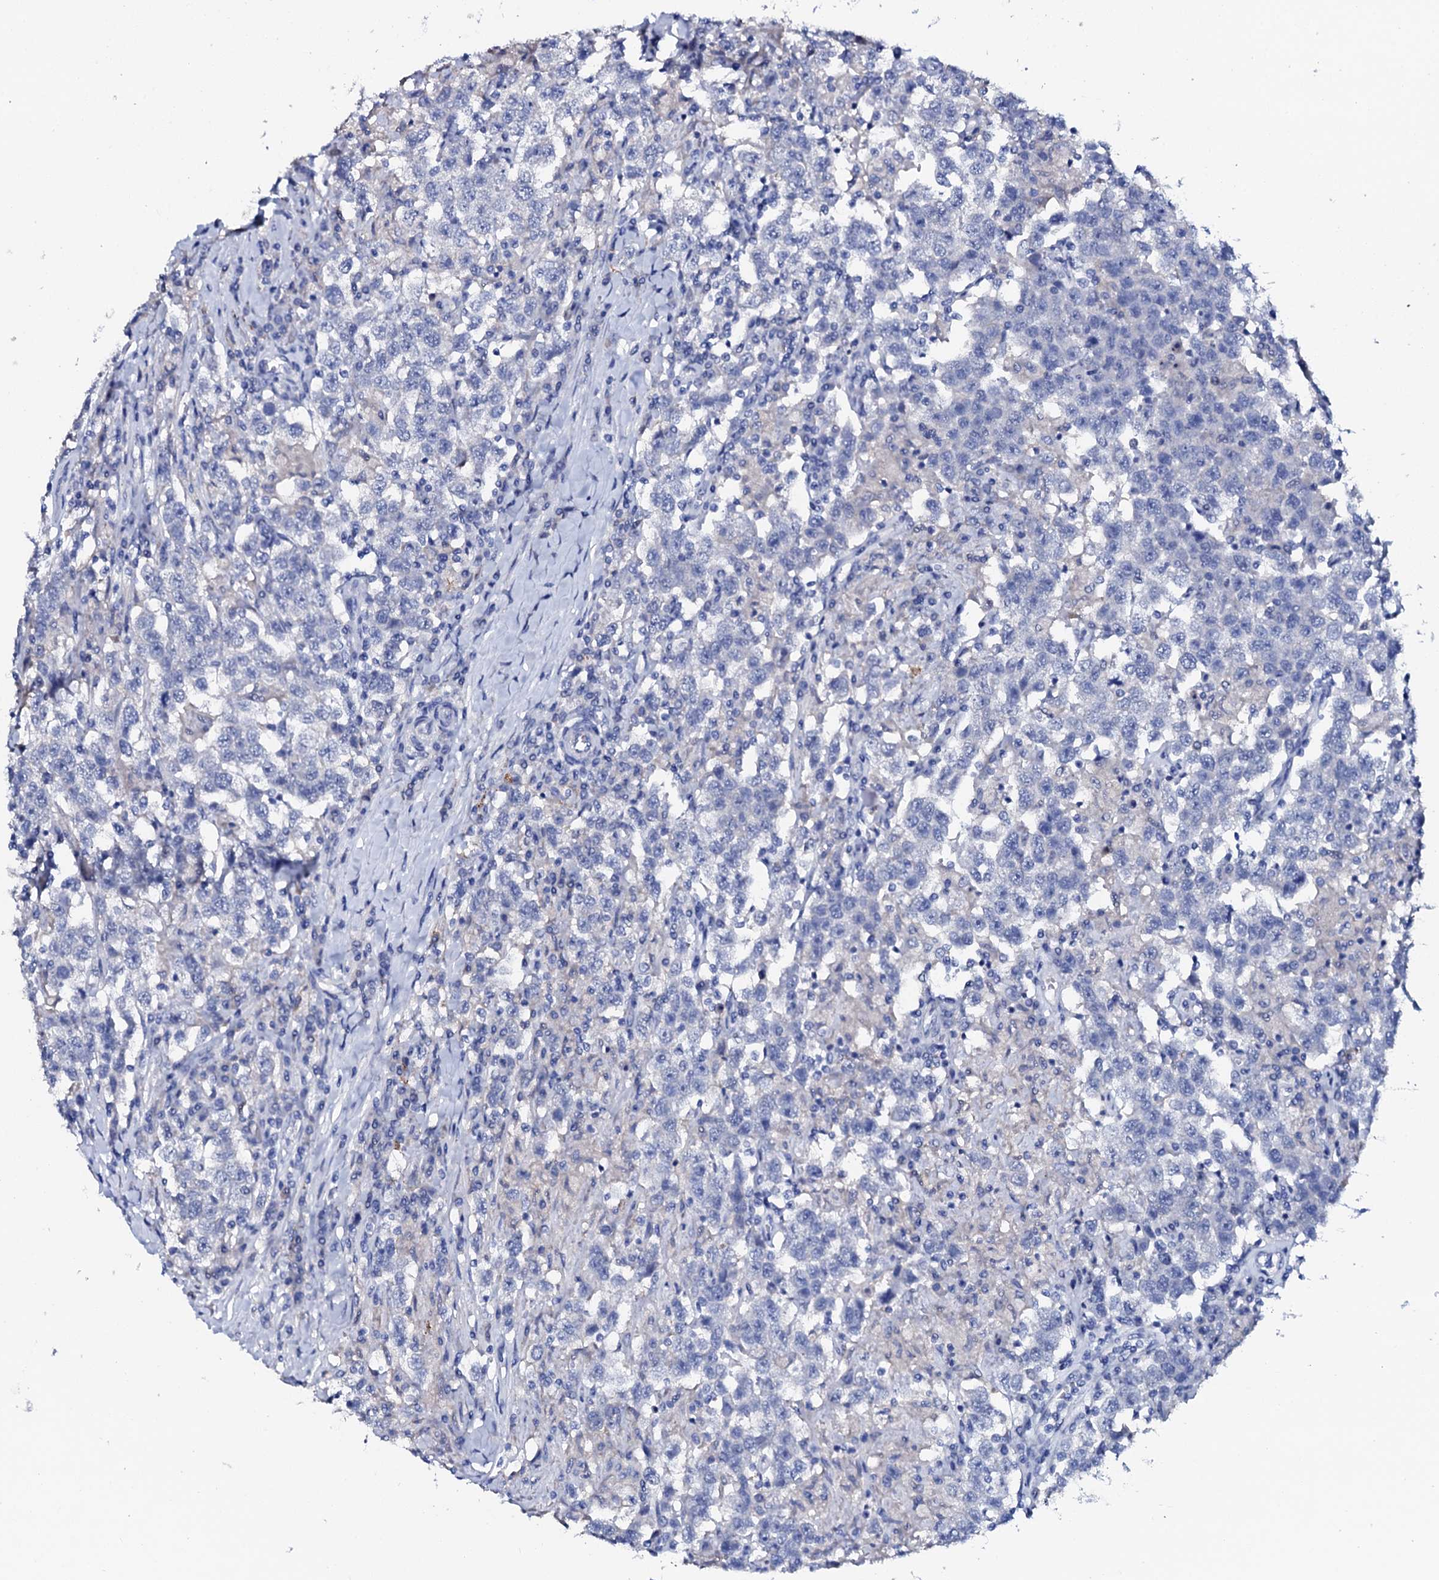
{"staining": {"intensity": "negative", "quantity": "none", "location": "none"}, "tissue": "testis cancer", "cell_type": "Tumor cells", "image_type": "cancer", "snomed": [{"axis": "morphology", "description": "Seminoma, NOS"}, {"axis": "topography", "description": "Testis"}], "caption": "Immunohistochemistry of human testis cancer (seminoma) reveals no positivity in tumor cells.", "gene": "AMER2", "patient": {"sex": "male", "age": 41}}